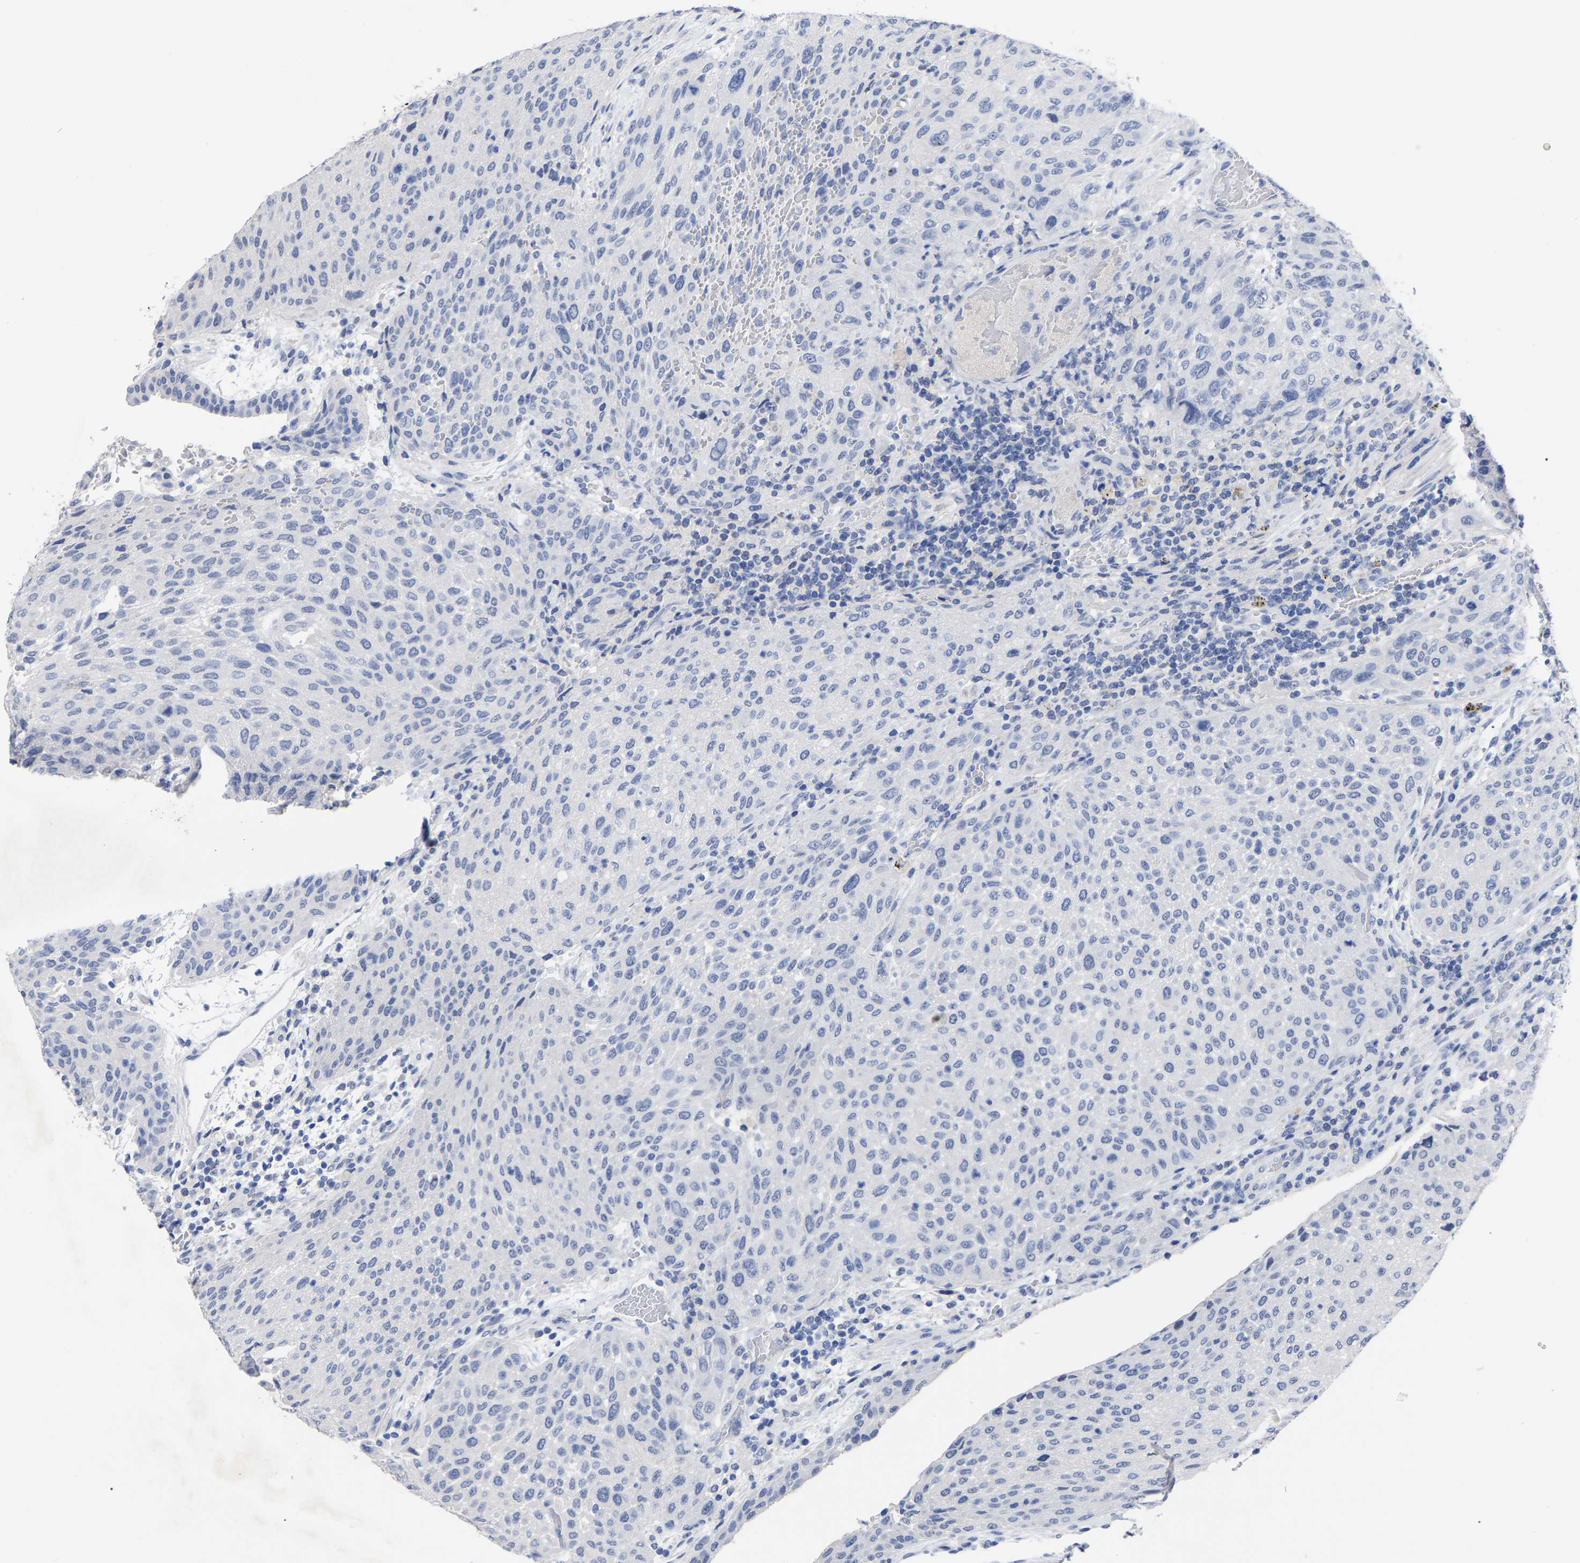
{"staining": {"intensity": "negative", "quantity": "none", "location": "none"}, "tissue": "urothelial cancer", "cell_type": "Tumor cells", "image_type": "cancer", "snomed": [{"axis": "morphology", "description": "Urothelial carcinoma, Low grade"}, {"axis": "morphology", "description": "Urothelial carcinoma, High grade"}, {"axis": "topography", "description": "Urinary bladder"}], "caption": "DAB immunohistochemical staining of human urothelial cancer reveals no significant positivity in tumor cells. The staining is performed using DAB (3,3'-diaminobenzidine) brown chromogen with nuclei counter-stained in using hematoxylin.", "gene": "ANXA13", "patient": {"sex": "male", "age": 35}}